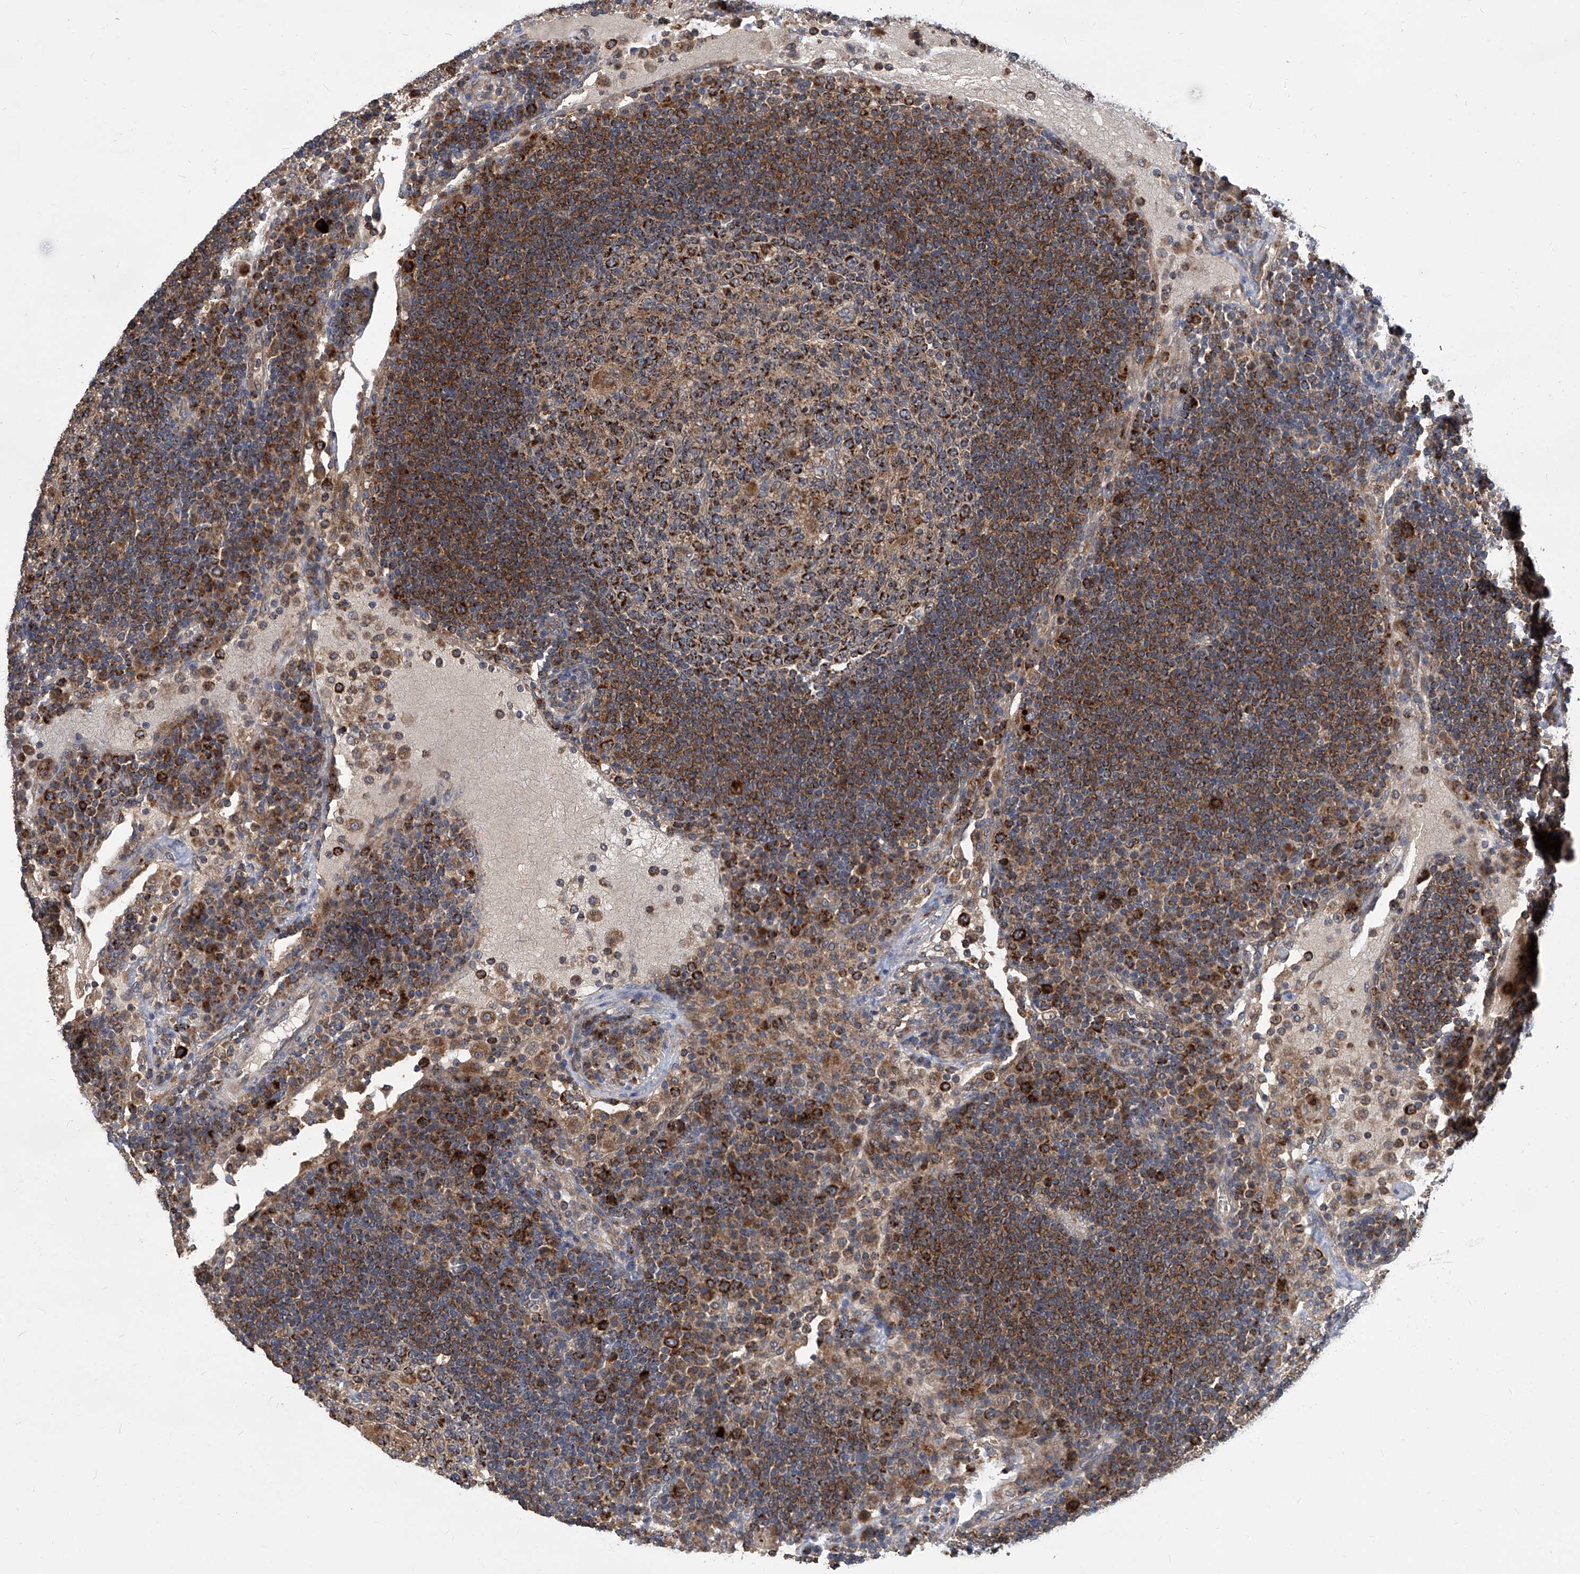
{"staining": {"intensity": "strong", "quantity": "25%-75%", "location": "cytoplasmic/membranous"}, "tissue": "lymph node", "cell_type": "Germinal center cells", "image_type": "normal", "snomed": [{"axis": "morphology", "description": "Normal tissue, NOS"}, {"axis": "topography", "description": "Lymph node"}], "caption": "Brown immunohistochemical staining in normal human lymph node shows strong cytoplasmic/membranous staining in approximately 25%-75% of germinal center cells. (brown staining indicates protein expression, while blue staining denotes nuclei).", "gene": "TNFRSF13B", "patient": {"sex": "female", "age": 53}}